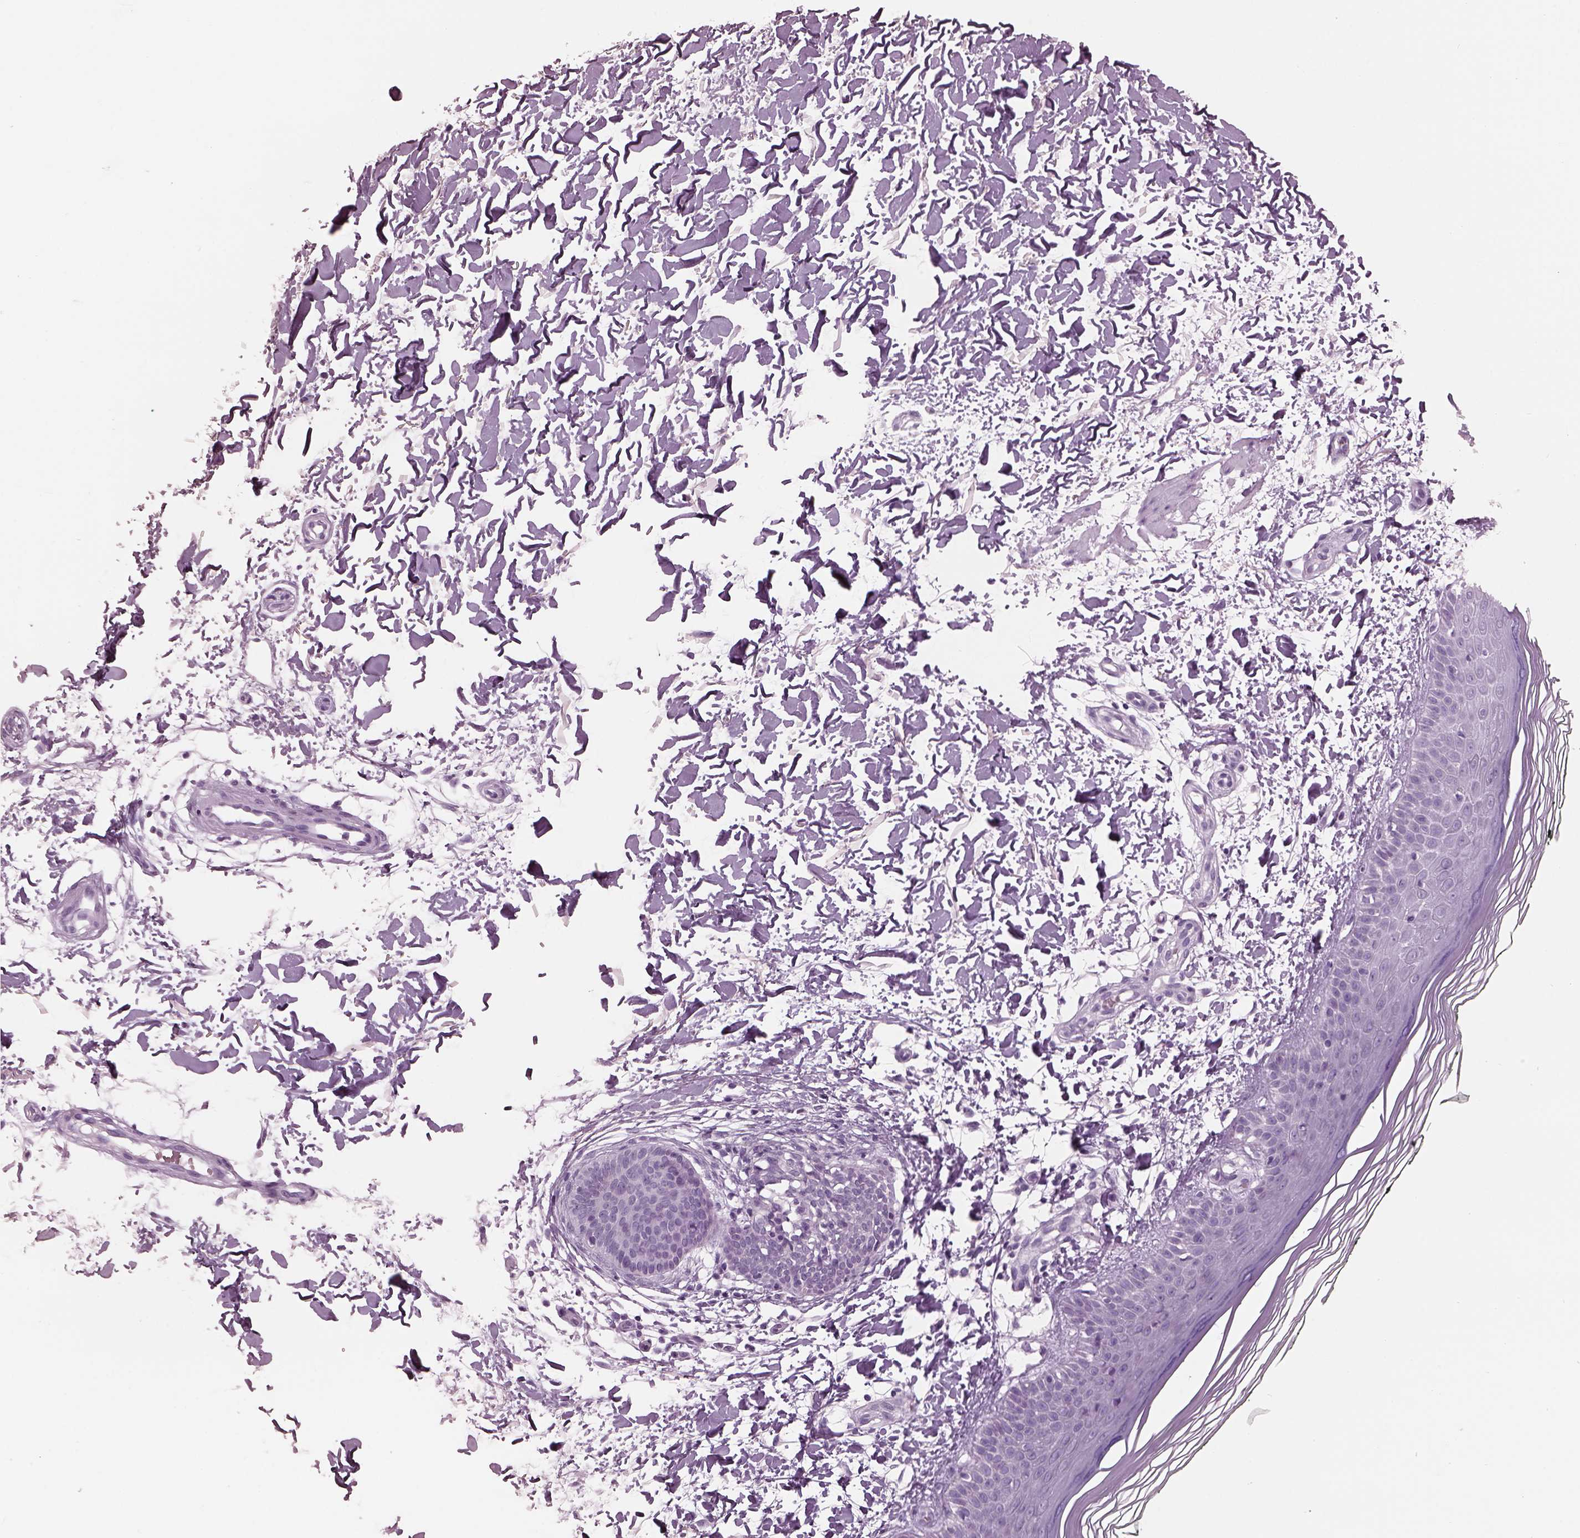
{"staining": {"intensity": "negative", "quantity": "none", "location": "none"}, "tissue": "skin", "cell_type": "Fibroblasts", "image_type": "normal", "snomed": [{"axis": "morphology", "description": "Normal tissue, NOS"}, {"axis": "topography", "description": "Skin"}], "caption": "Fibroblasts are negative for brown protein staining in normal skin.", "gene": "PACRG", "patient": {"sex": "female", "age": 62}}